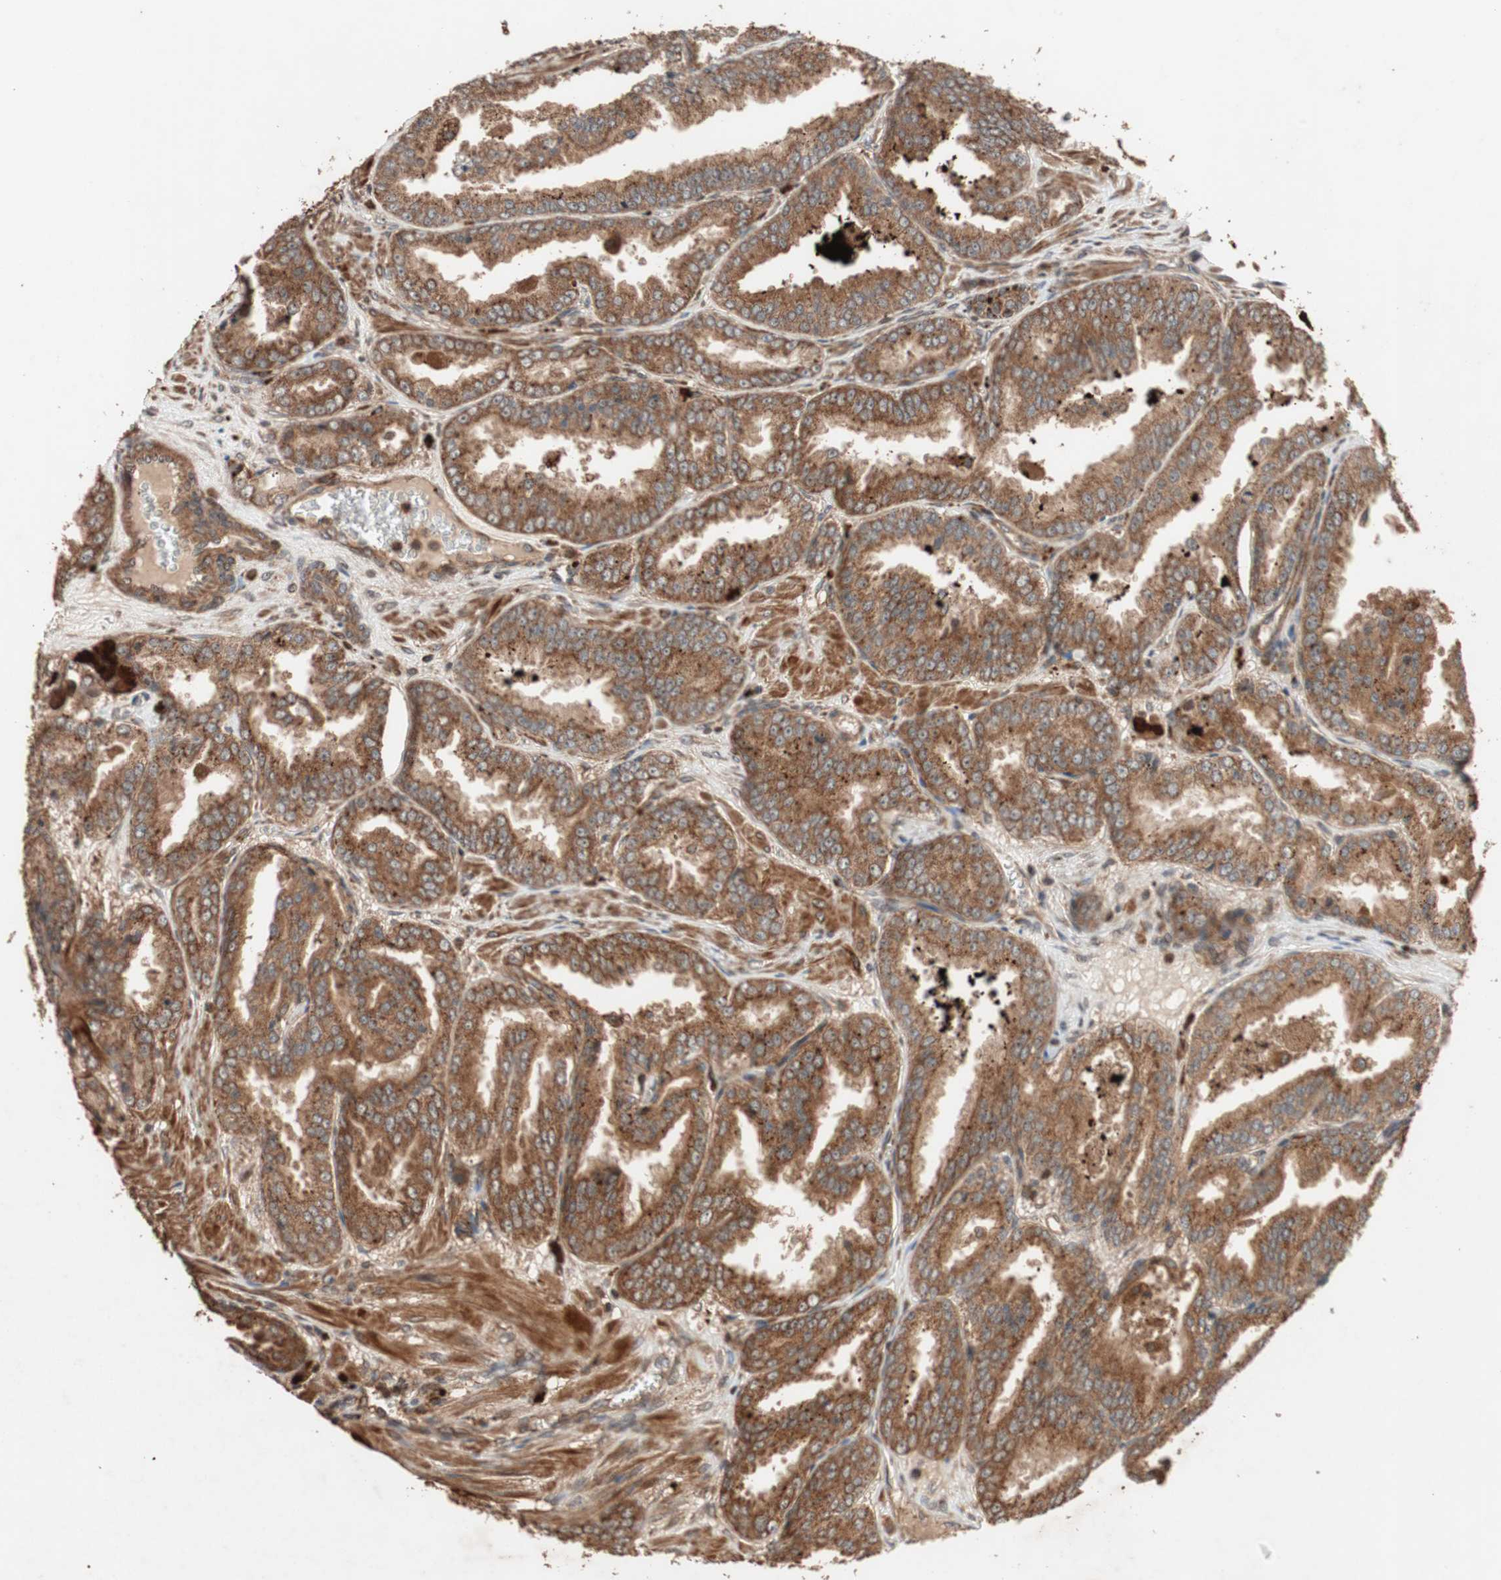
{"staining": {"intensity": "strong", "quantity": ">75%", "location": "cytoplasmic/membranous"}, "tissue": "prostate cancer", "cell_type": "Tumor cells", "image_type": "cancer", "snomed": [{"axis": "morphology", "description": "Adenocarcinoma, High grade"}, {"axis": "topography", "description": "Prostate"}], "caption": "Brown immunohistochemical staining in adenocarcinoma (high-grade) (prostate) exhibits strong cytoplasmic/membranous staining in about >75% of tumor cells.", "gene": "RAB1A", "patient": {"sex": "male", "age": 61}}